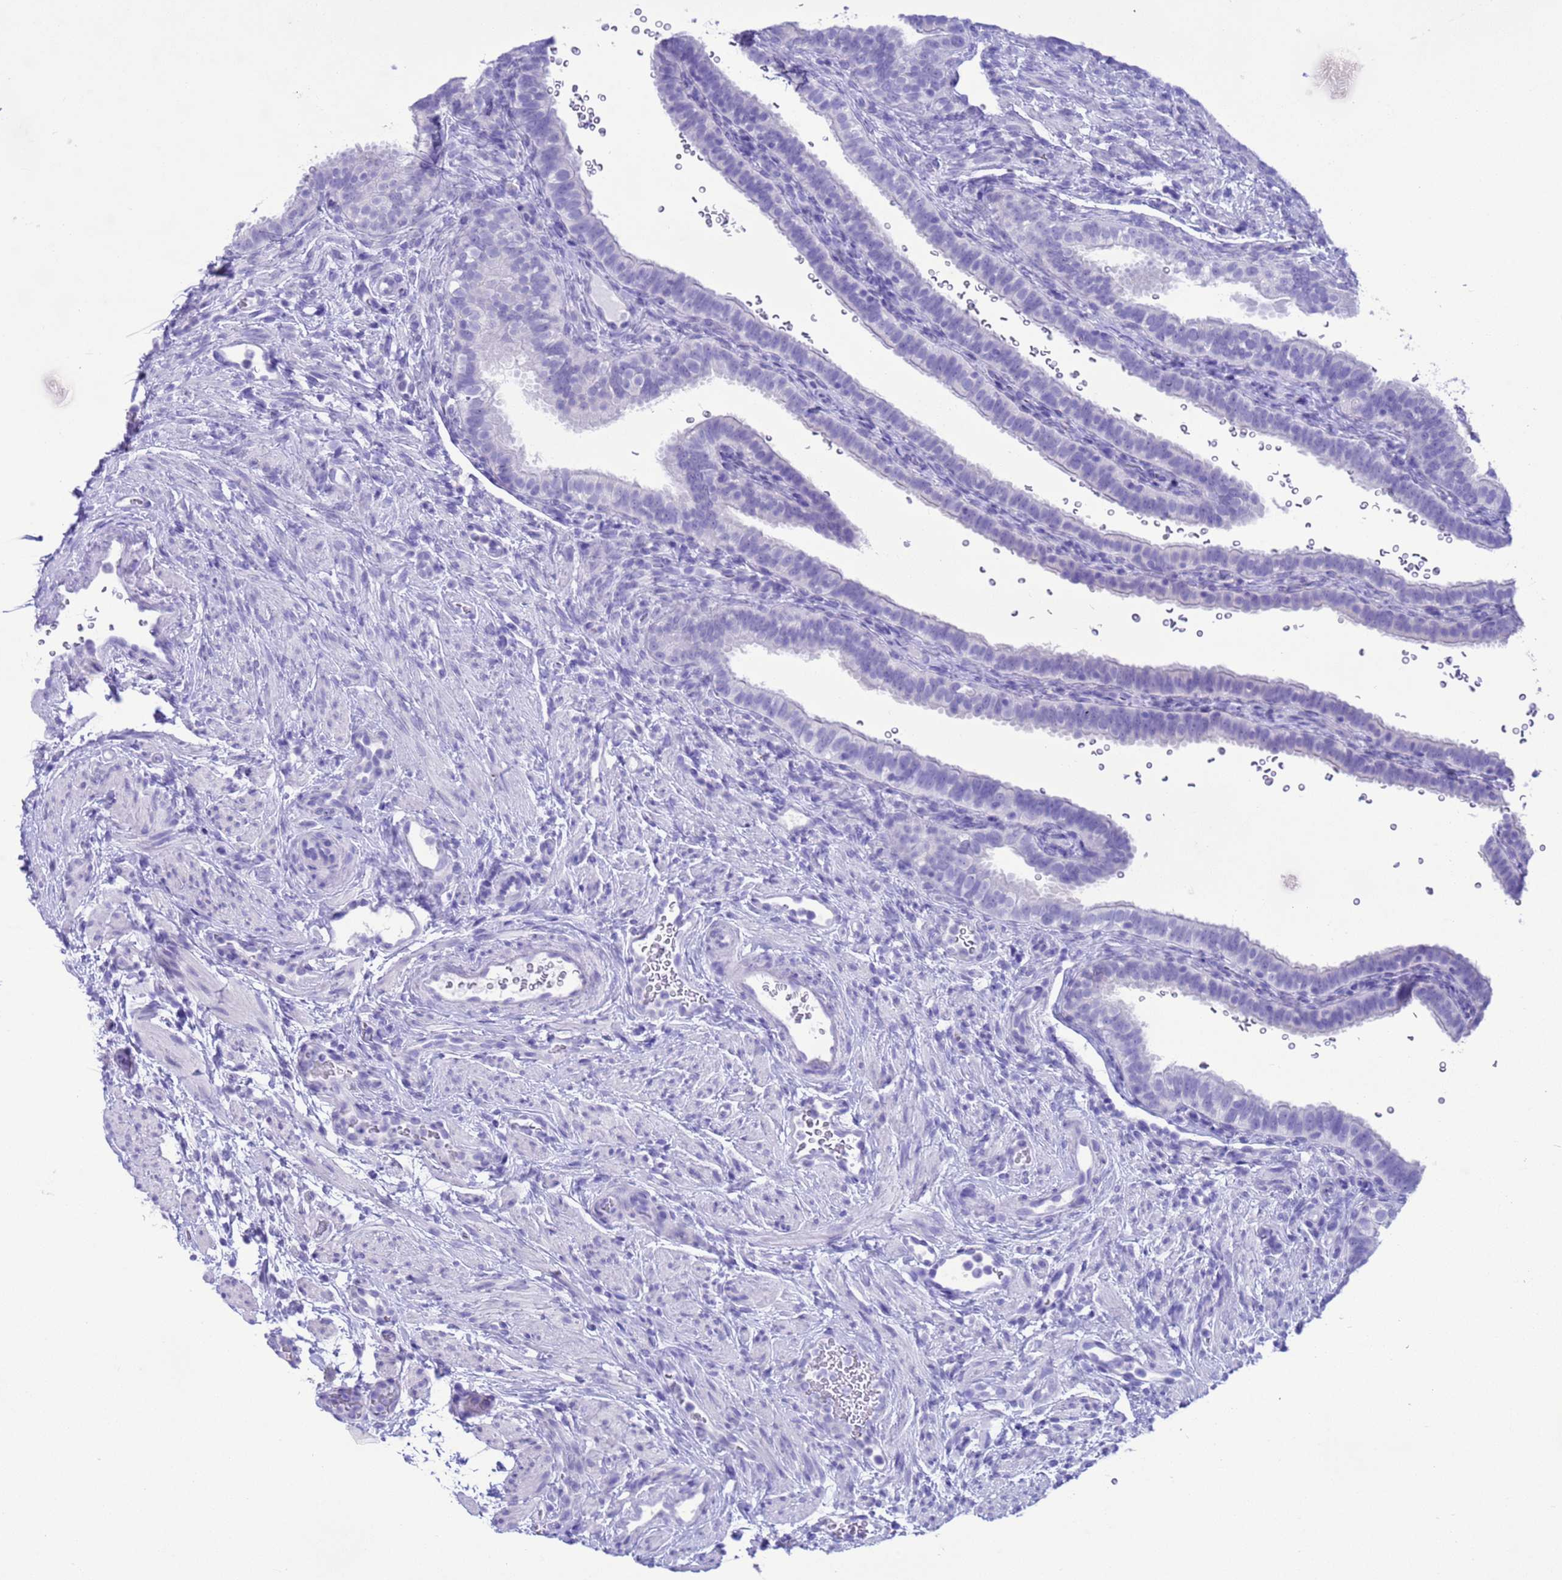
{"staining": {"intensity": "negative", "quantity": "none", "location": "none"}, "tissue": "fallopian tube", "cell_type": "Glandular cells", "image_type": "normal", "snomed": [{"axis": "morphology", "description": "Normal tissue, NOS"}, {"axis": "topography", "description": "Fallopian tube"}], "caption": "An immunohistochemistry photomicrograph of normal fallopian tube is shown. There is no staining in glandular cells of fallopian tube.", "gene": "GSTM1", "patient": {"sex": "female", "age": 41}}